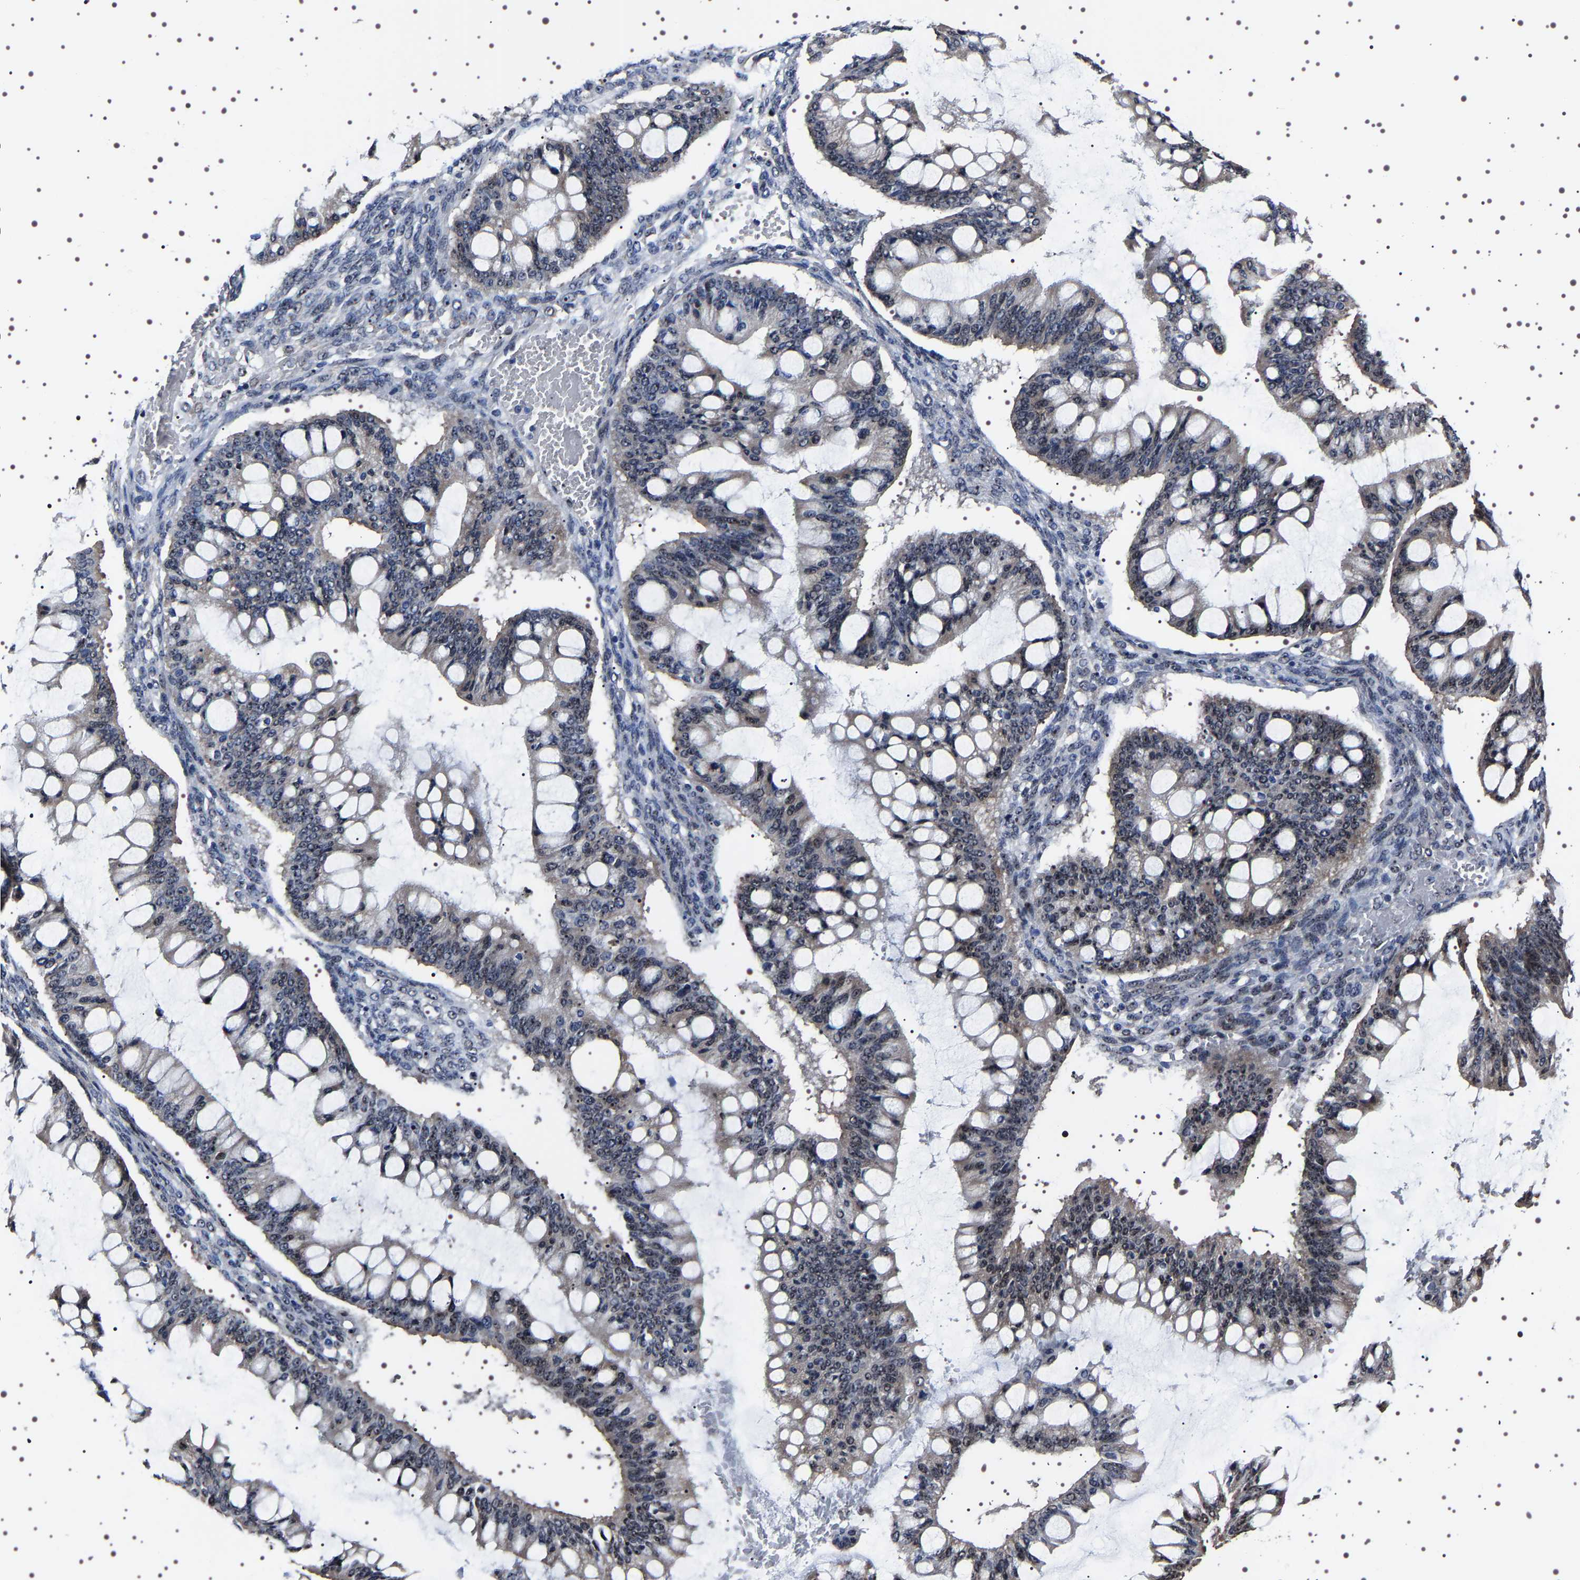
{"staining": {"intensity": "strong", "quantity": "25%-75%", "location": "nuclear"}, "tissue": "ovarian cancer", "cell_type": "Tumor cells", "image_type": "cancer", "snomed": [{"axis": "morphology", "description": "Cystadenocarcinoma, mucinous, NOS"}, {"axis": "topography", "description": "Ovary"}], "caption": "A histopathology image of ovarian cancer stained for a protein displays strong nuclear brown staining in tumor cells.", "gene": "GNL3", "patient": {"sex": "female", "age": 73}}